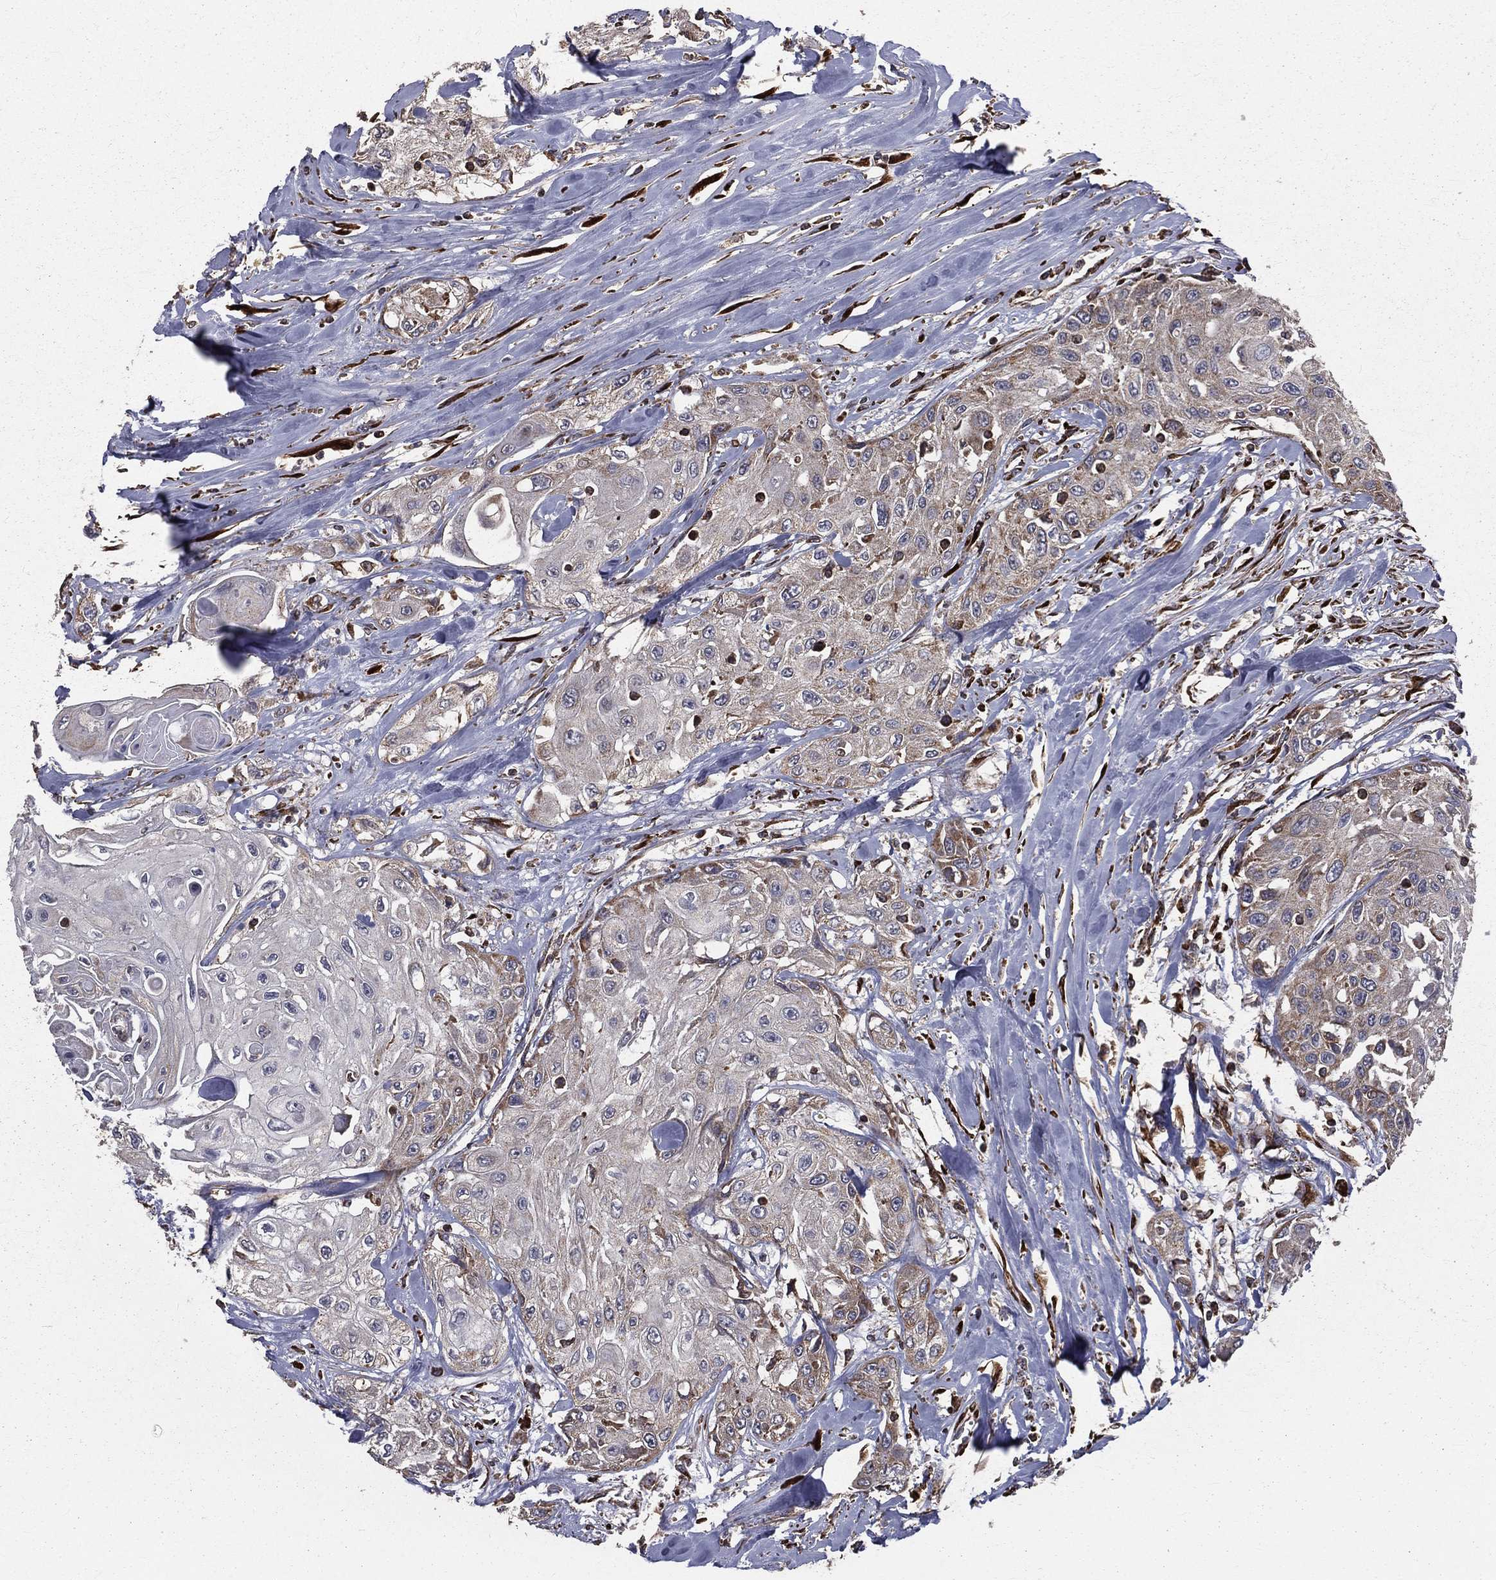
{"staining": {"intensity": "strong", "quantity": "<25%", "location": "cytoplasmic/membranous"}, "tissue": "head and neck cancer", "cell_type": "Tumor cells", "image_type": "cancer", "snomed": [{"axis": "morphology", "description": "Normal tissue, NOS"}, {"axis": "morphology", "description": "Squamous cell carcinoma, NOS"}, {"axis": "topography", "description": "Oral tissue"}, {"axis": "topography", "description": "Peripheral nerve tissue"}, {"axis": "topography", "description": "Head-Neck"}], "caption": "Human head and neck squamous cell carcinoma stained with a brown dye displays strong cytoplasmic/membranous positive expression in about <25% of tumor cells.", "gene": "OLFML1", "patient": {"sex": "female", "age": 59}}